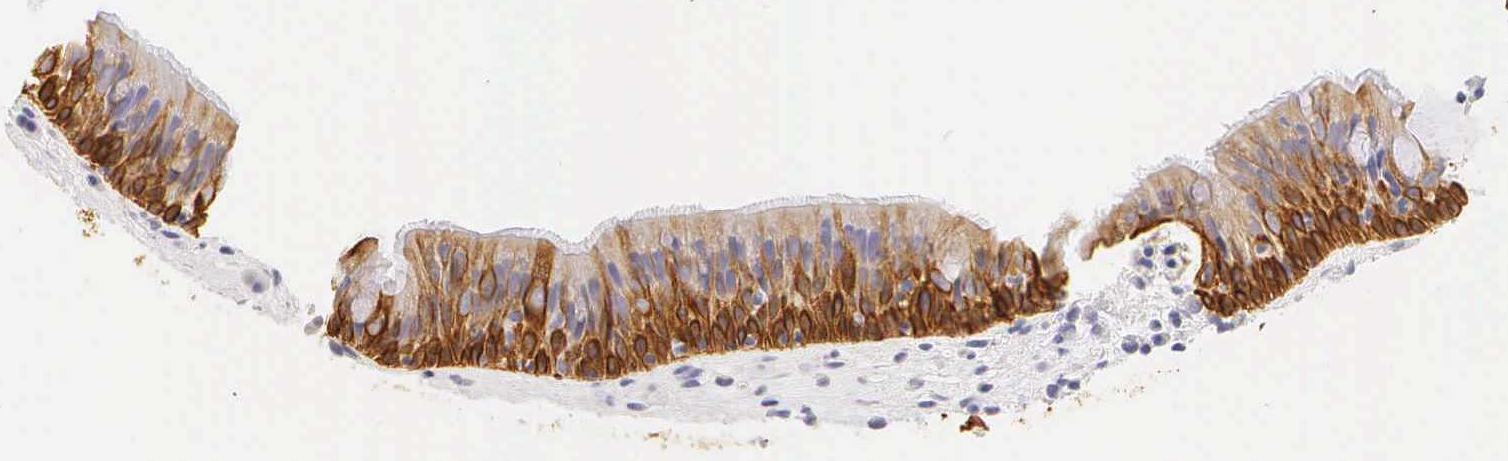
{"staining": {"intensity": "strong", "quantity": "25%-75%", "location": "cytoplasmic/membranous"}, "tissue": "nasopharynx", "cell_type": "Respiratory epithelial cells", "image_type": "normal", "snomed": [{"axis": "morphology", "description": "Normal tissue, NOS"}, {"axis": "topography", "description": "Nasopharynx"}], "caption": "Immunohistochemistry histopathology image of normal nasopharynx stained for a protein (brown), which displays high levels of strong cytoplasmic/membranous staining in about 25%-75% of respiratory epithelial cells.", "gene": "KRT17", "patient": {"sex": "male", "age": 63}}